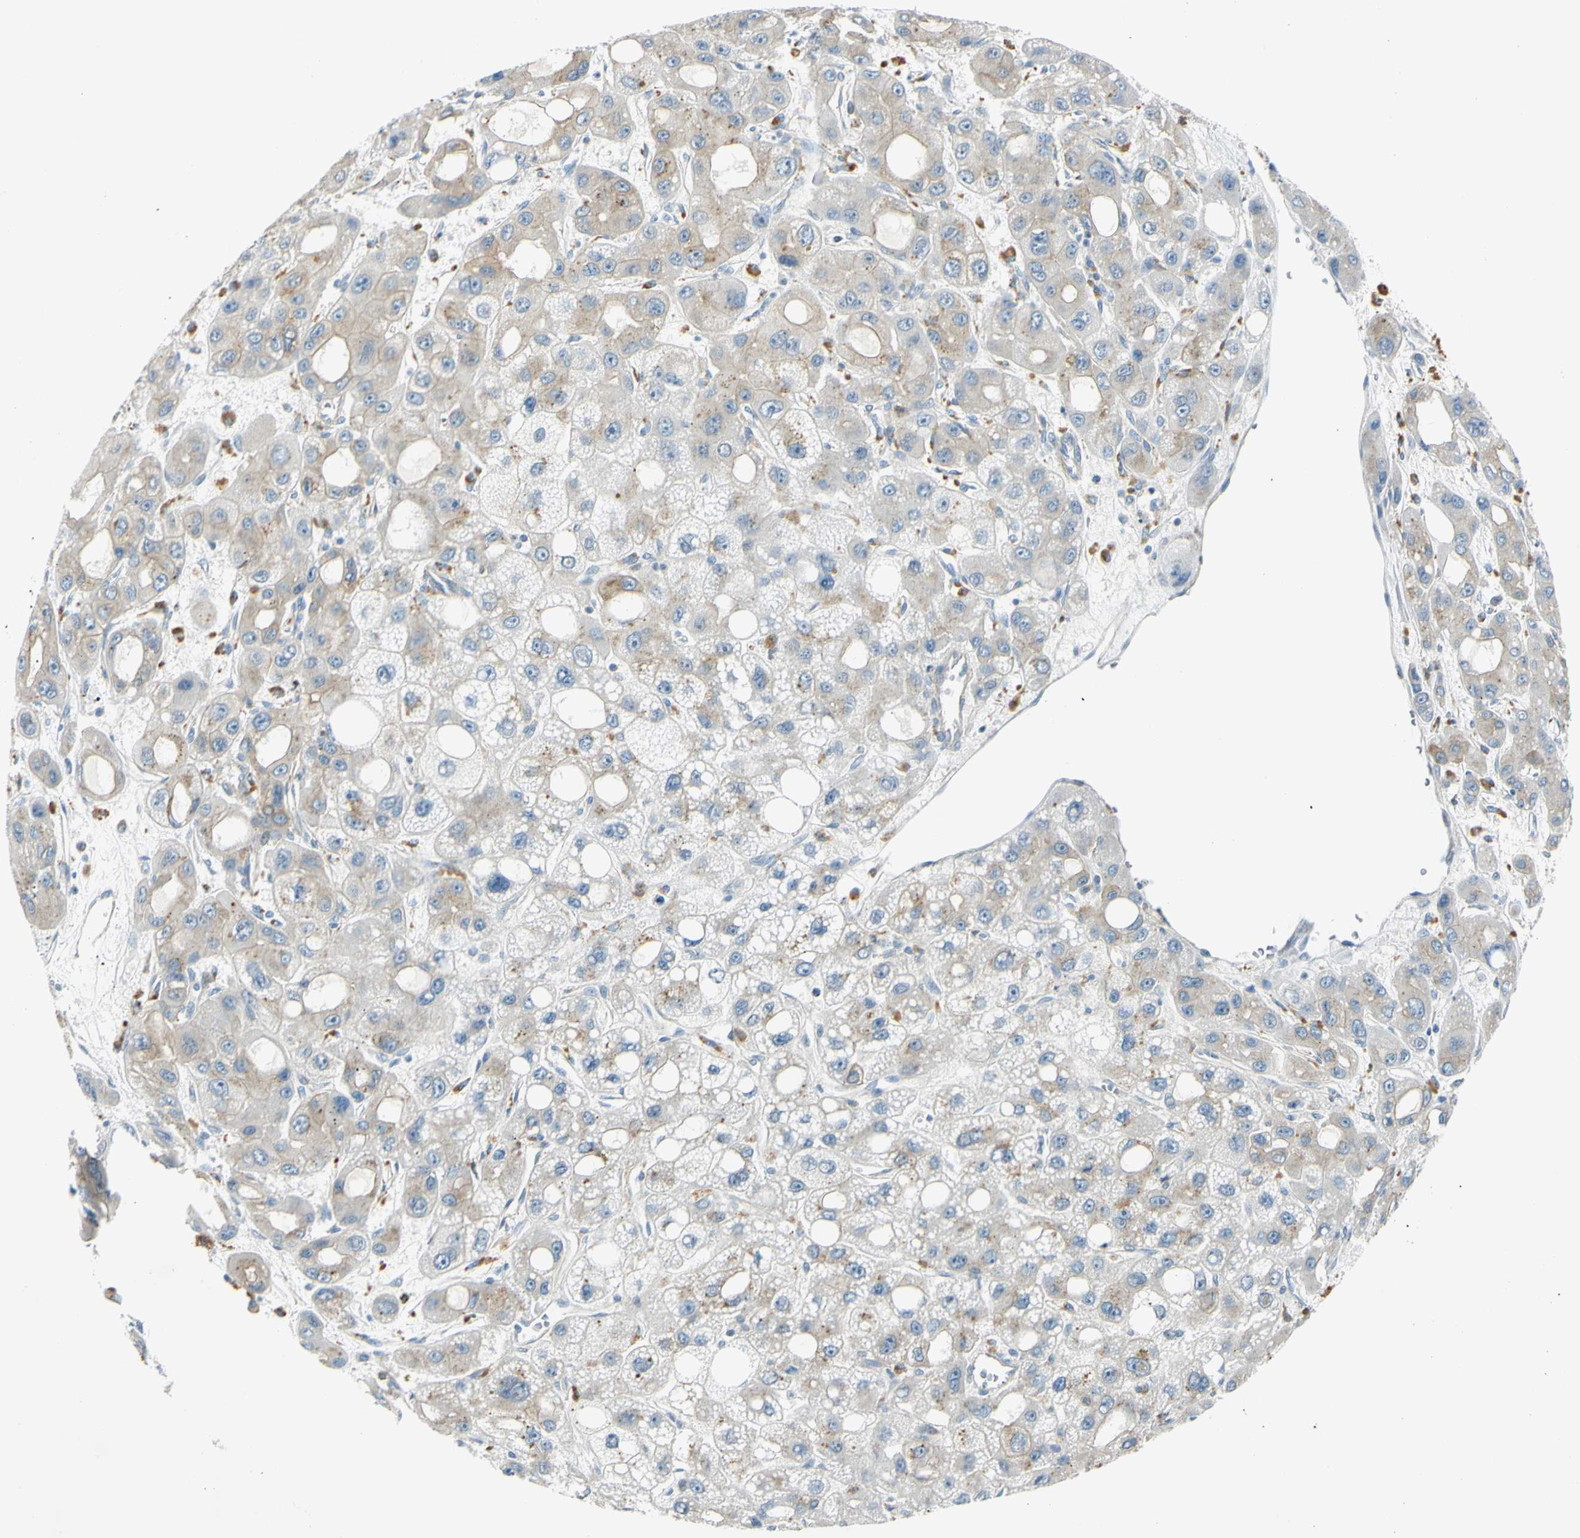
{"staining": {"intensity": "weak", "quantity": "<25%", "location": "cytoplasmic/membranous"}, "tissue": "liver cancer", "cell_type": "Tumor cells", "image_type": "cancer", "snomed": [{"axis": "morphology", "description": "Carcinoma, Hepatocellular, NOS"}, {"axis": "topography", "description": "Liver"}], "caption": "Immunohistochemistry (IHC) photomicrograph of human liver cancer stained for a protein (brown), which reveals no staining in tumor cells. (Stains: DAB (3,3'-diaminobenzidine) immunohistochemistry with hematoxylin counter stain, Microscopy: brightfield microscopy at high magnification).", "gene": "LAMA3", "patient": {"sex": "male", "age": 55}}